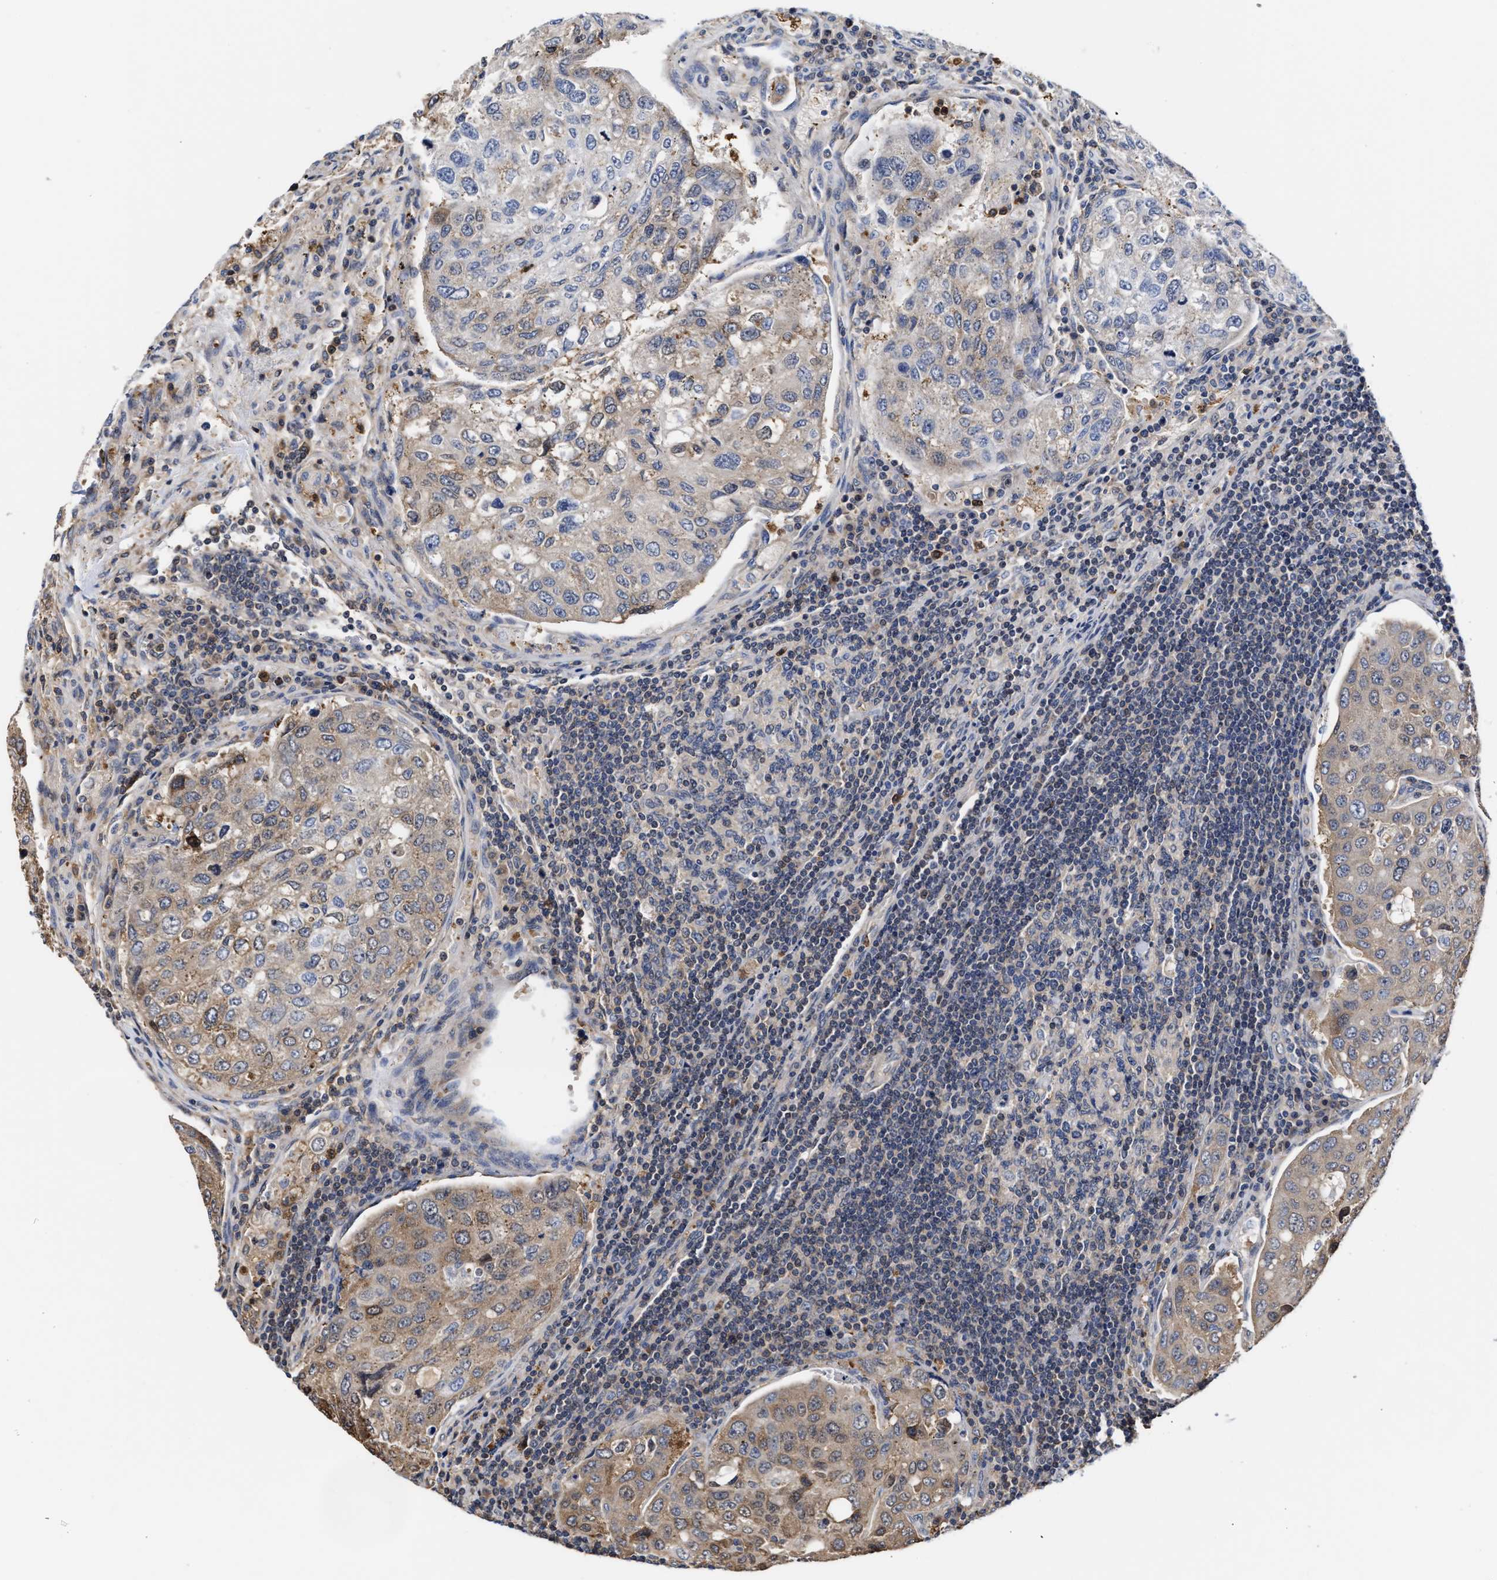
{"staining": {"intensity": "weak", "quantity": "25%-75%", "location": "cytoplasmic/membranous"}, "tissue": "urothelial cancer", "cell_type": "Tumor cells", "image_type": "cancer", "snomed": [{"axis": "morphology", "description": "Urothelial carcinoma, High grade"}, {"axis": "topography", "description": "Lymph node"}, {"axis": "topography", "description": "Urinary bladder"}], "caption": "Immunohistochemical staining of urothelial carcinoma (high-grade) displays low levels of weak cytoplasmic/membranous protein staining in about 25%-75% of tumor cells.", "gene": "KLHDC1", "patient": {"sex": "male", "age": 51}}